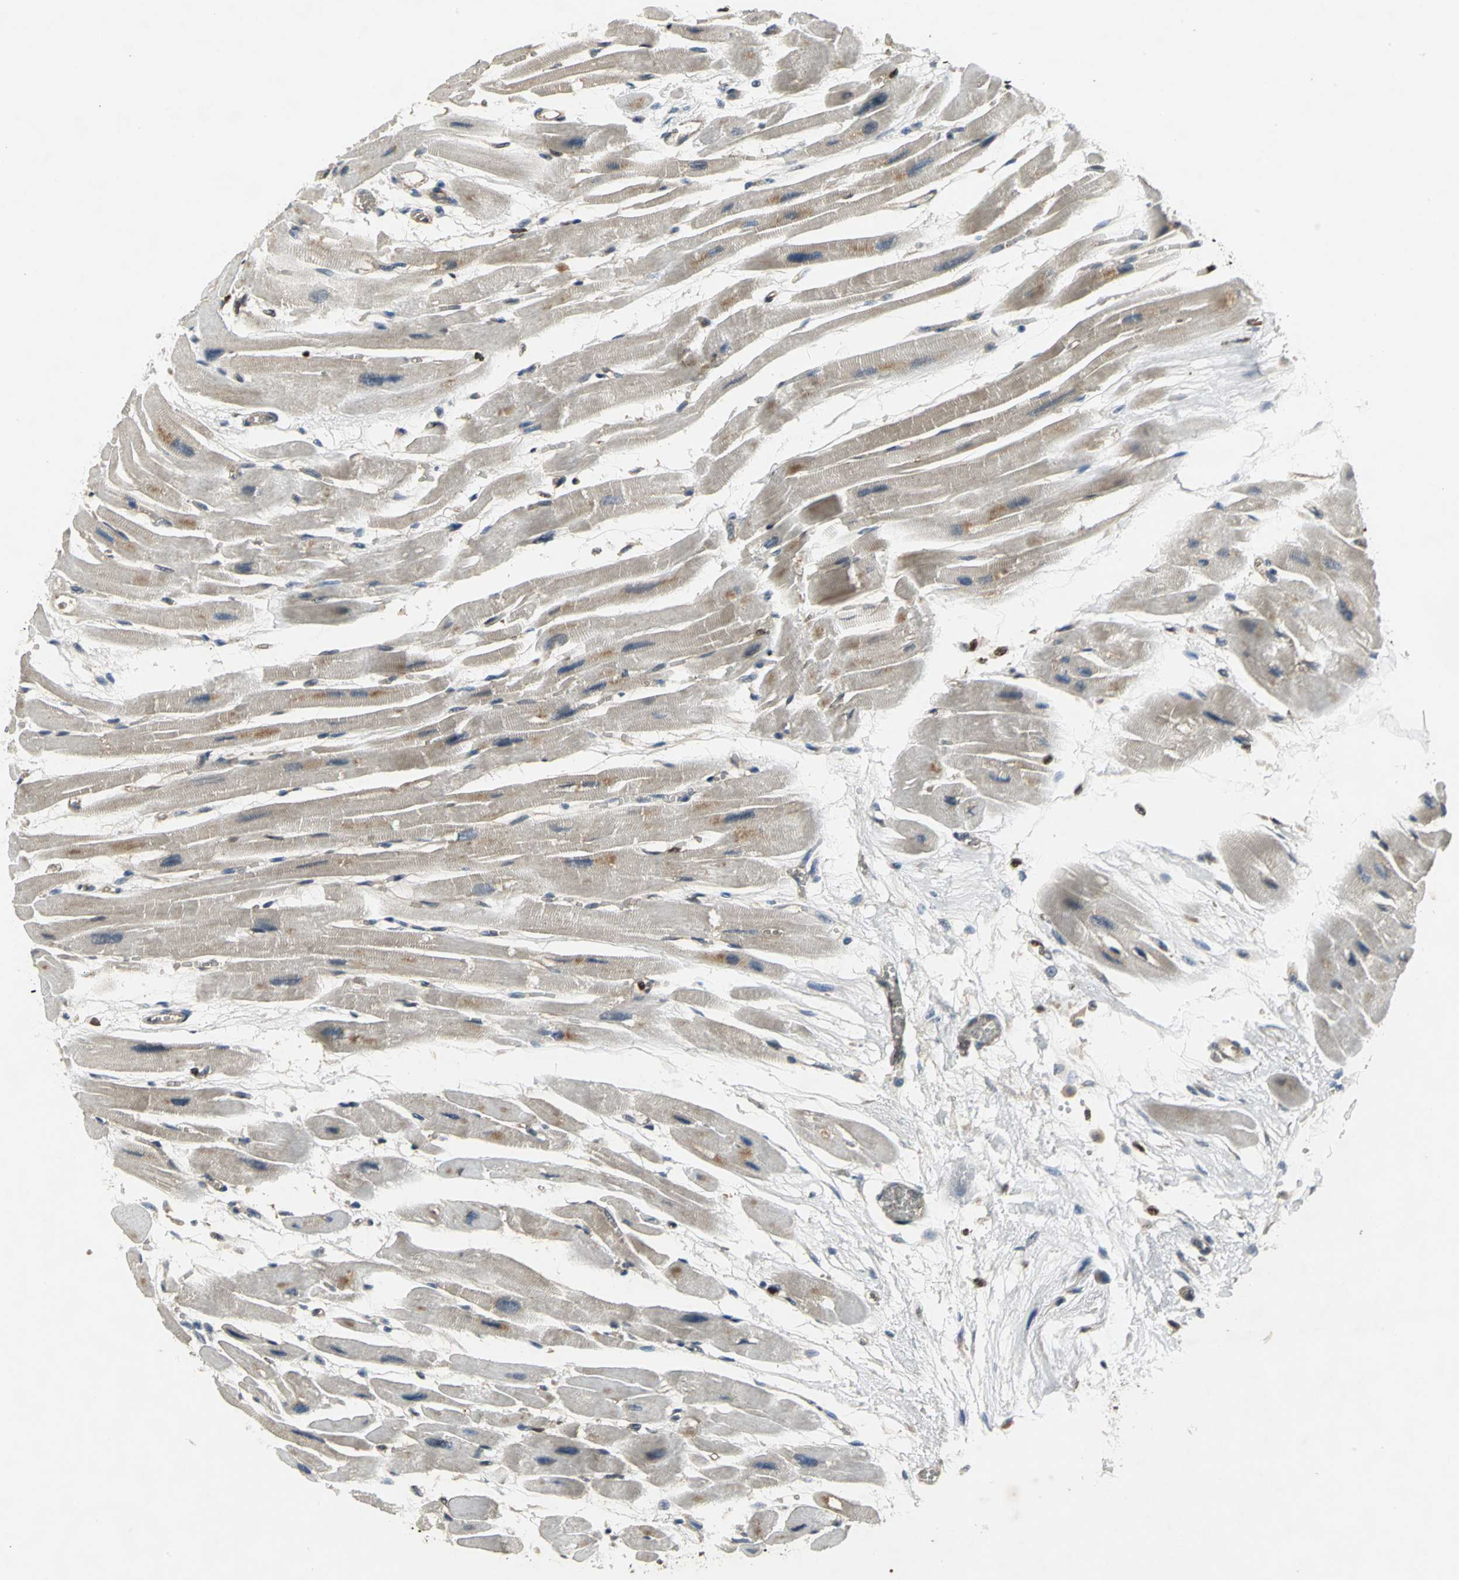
{"staining": {"intensity": "moderate", "quantity": ">75%", "location": "cytoplasmic/membranous"}, "tissue": "heart muscle", "cell_type": "Cardiomyocytes", "image_type": "normal", "snomed": [{"axis": "morphology", "description": "Normal tissue, NOS"}, {"axis": "topography", "description": "Heart"}], "caption": "IHC (DAB) staining of unremarkable heart muscle shows moderate cytoplasmic/membranous protein positivity in approximately >75% of cardiomyocytes.", "gene": "AHR", "patient": {"sex": "female", "age": 54}}